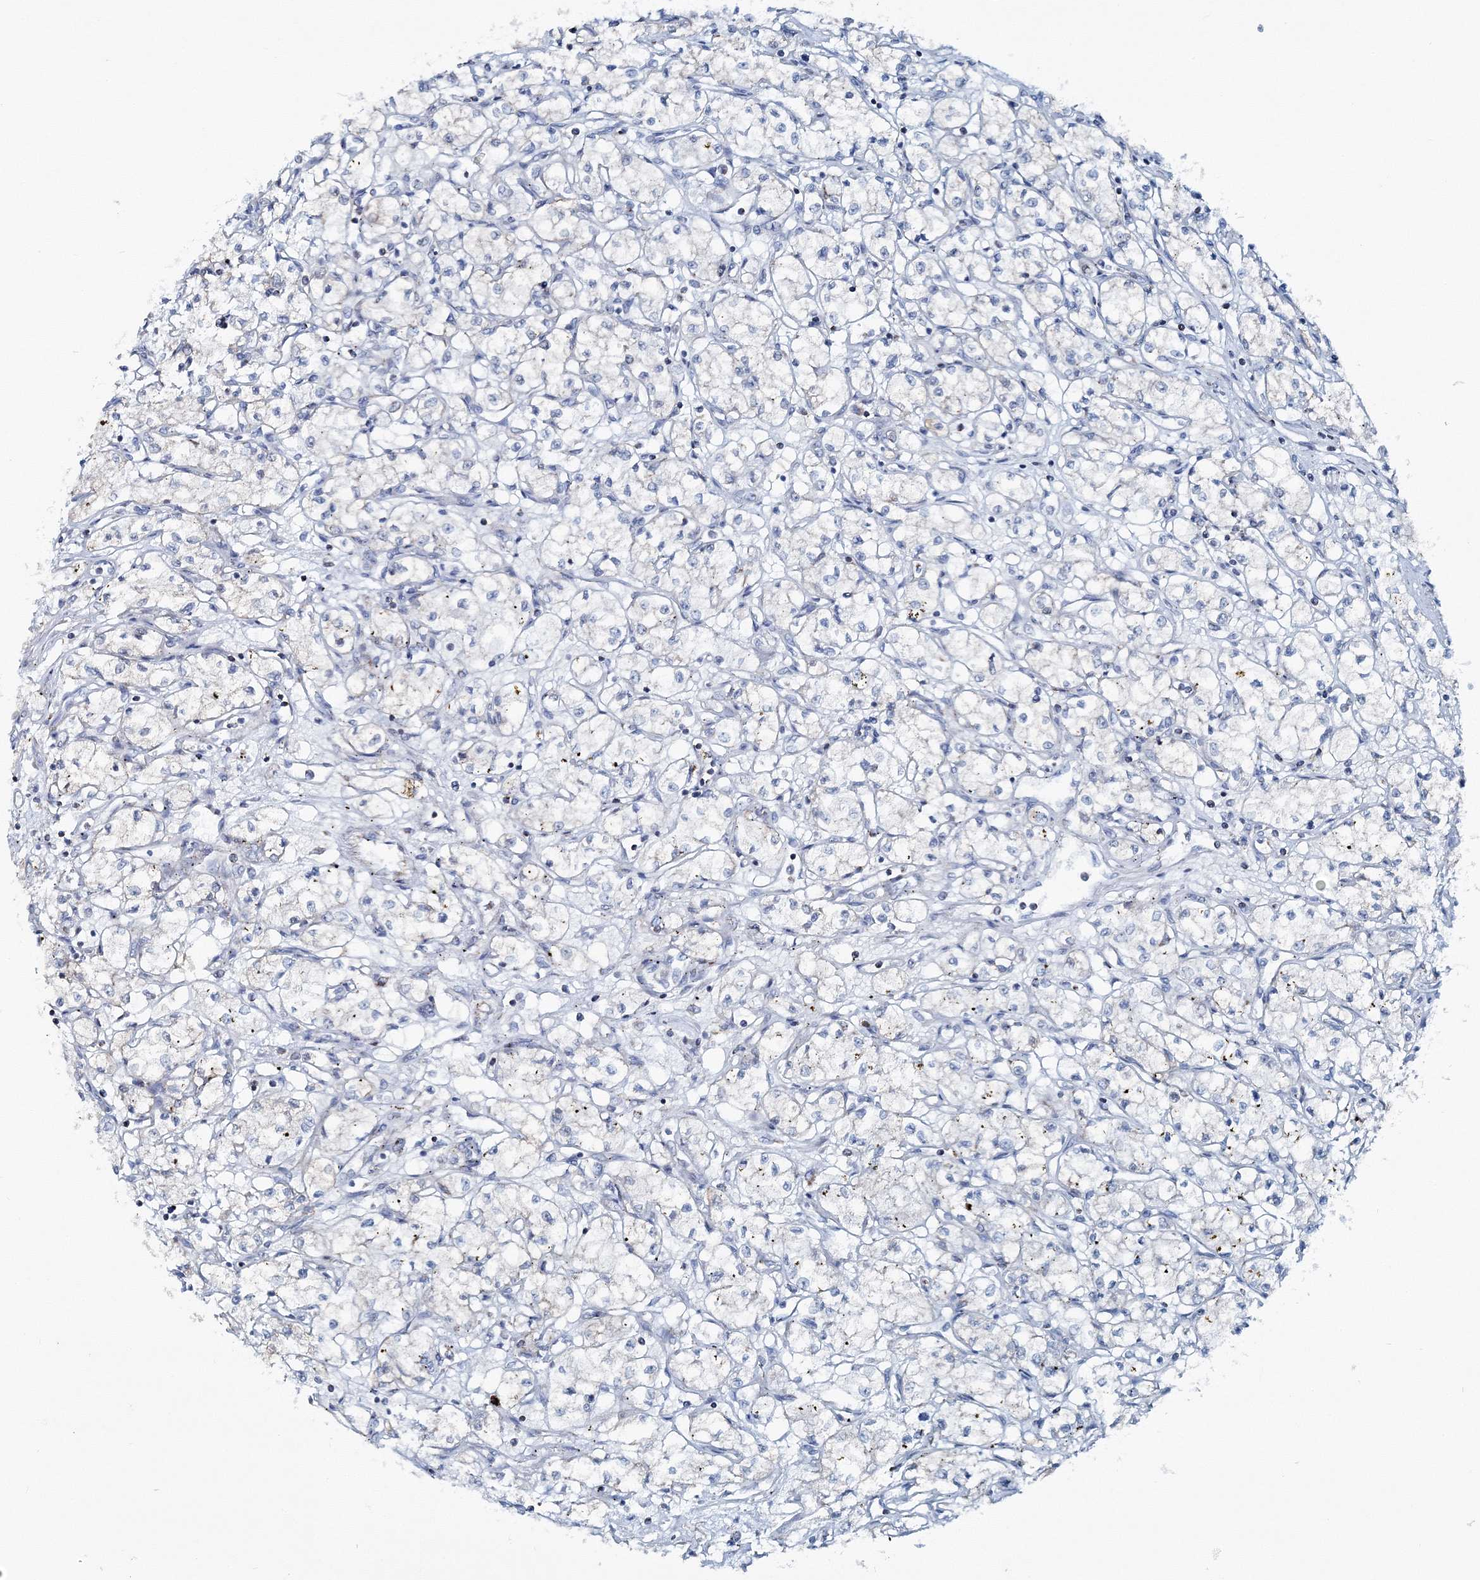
{"staining": {"intensity": "negative", "quantity": "none", "location": "none"}, "tissue": "renal cancer", "cell_type": "Tumor cells", "image_type": "cancer", "snomed": [{"axis": "morphology", "description": "Adenocarcinoma, NOS"}, {"axis": "topography", "description": "Kidney"}], "caption": "Human renal cancer (adenocarcinoma) stained for a protein using IHC reveals no positivity in tumor cells.", "gene": "GABARAPL2", "patient": {"sex": "male", "age": 59}}